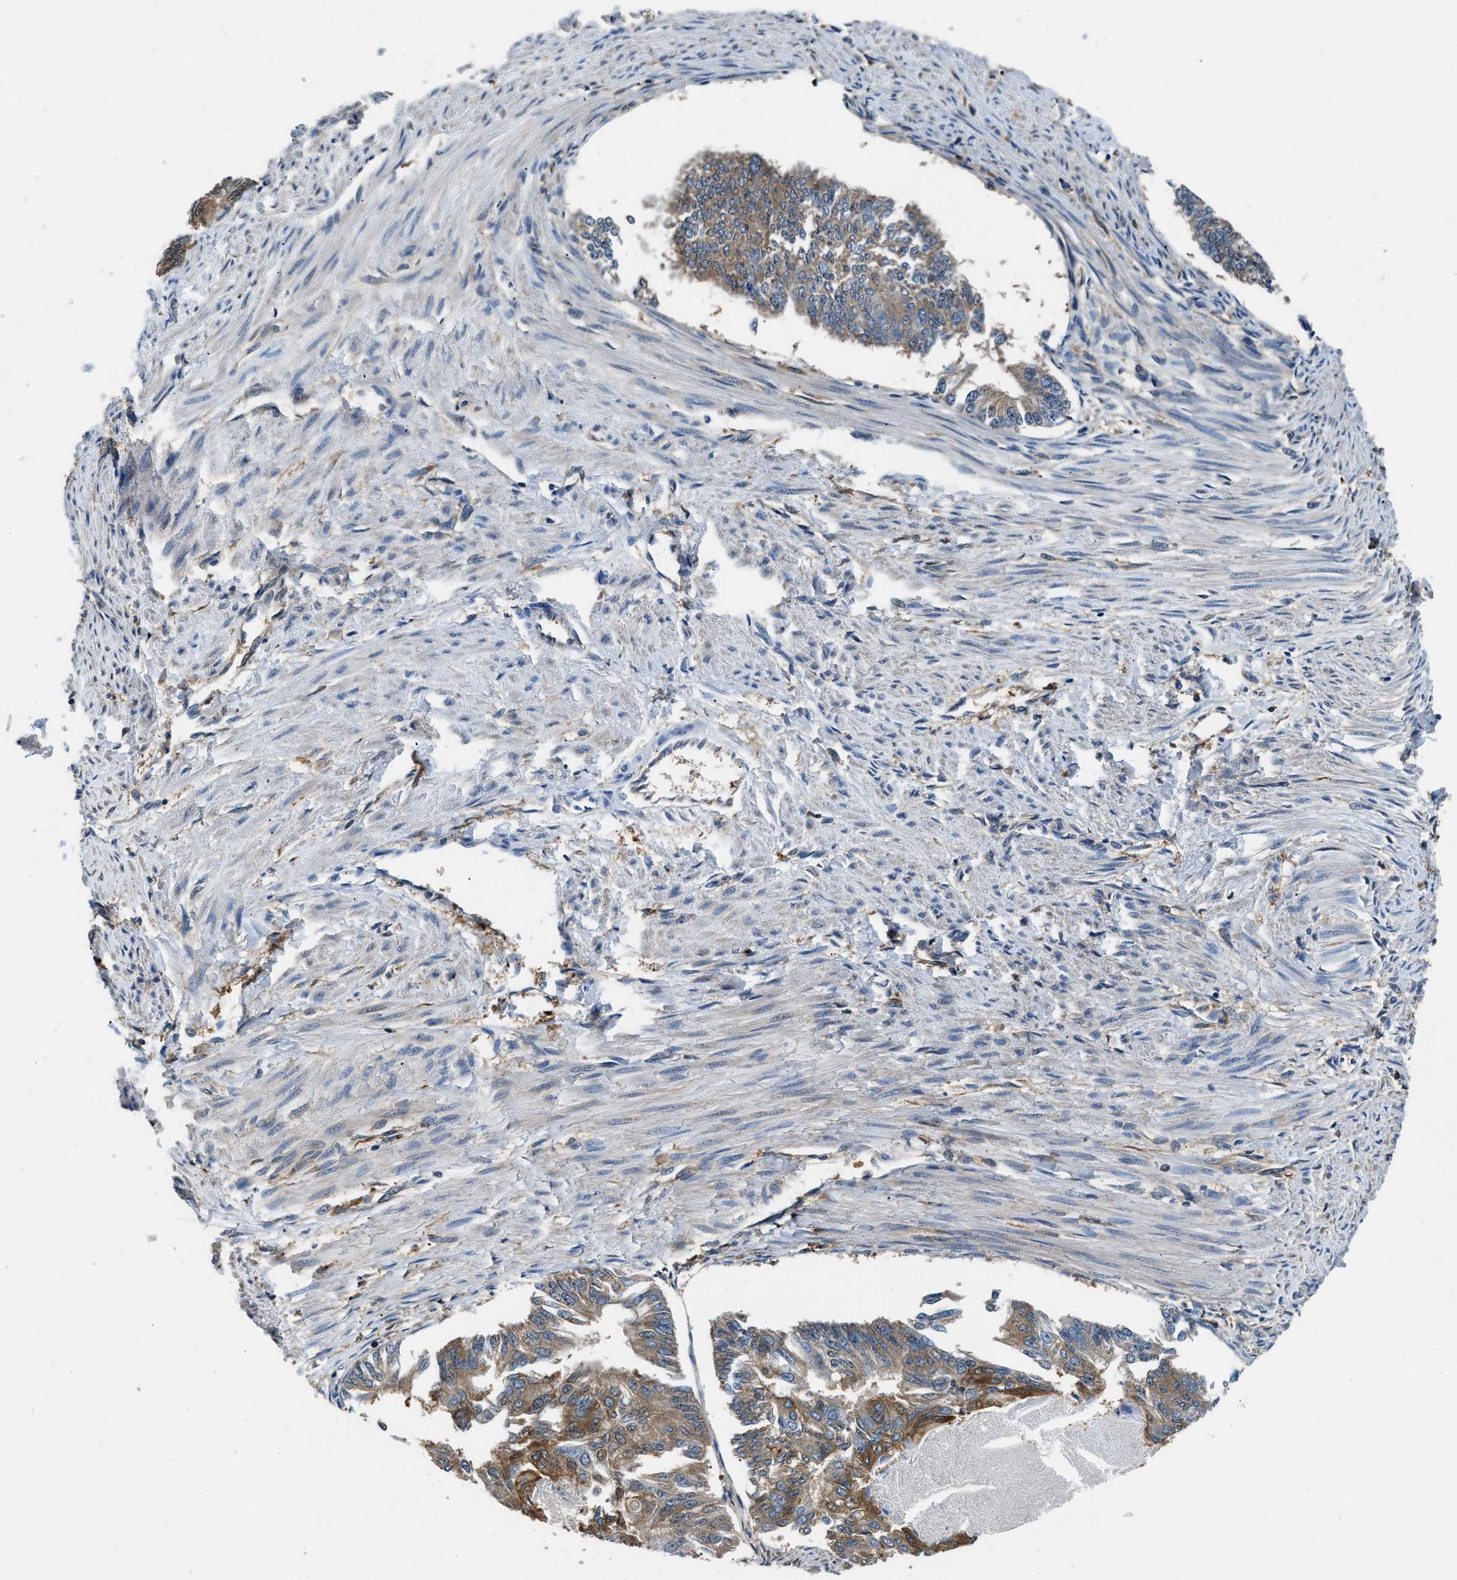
{"staining": {"intensity": "moderate", "quantity": "25%-75%", "location": "cytoplasmic/membranous"}, "tissue": "endometrial cancer", "cell_type": "Tumor cells", "image_type": "cancer", "snomed": [{"axis": "morphology", "description": "Adenocarcinoma, NOS"}, {"axis": "topography", "description": "Endometrium"}], "caption": "Immunohistochemistry photomicrograph of human endometrial adenocarcinoma stained for a protein (brown), which demonstrates medium levels of moderate cytoplasmic/membranous staining in about 25%-75% of tumor cells.", "gene": "PKM", "patient": {"sex": "female", "age": 32}}